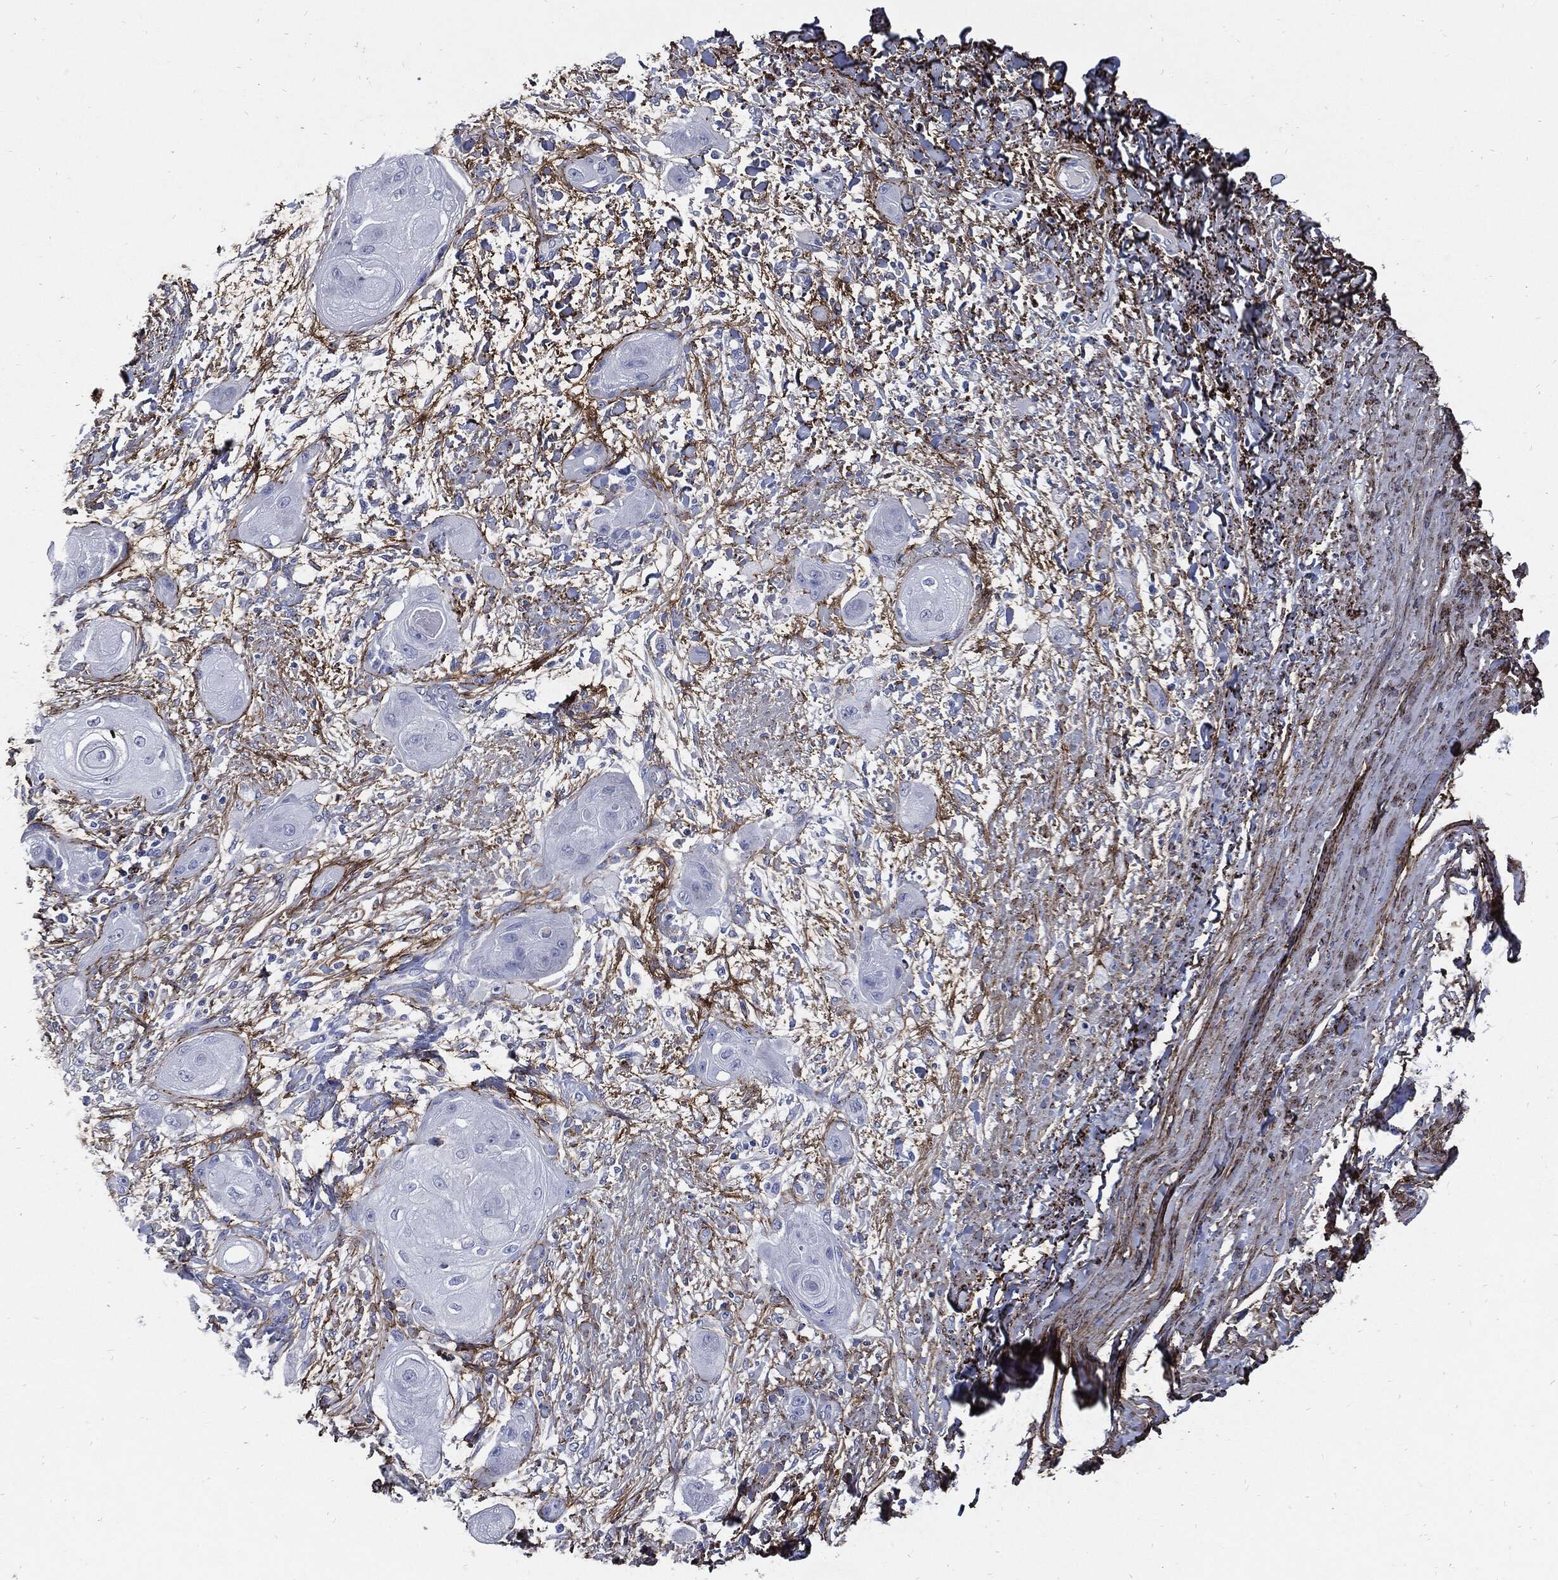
{"staining": {"intensity": "negative", "quantity": "none", "location": "none"}, "tissue": "skin cancer", "cell_type": "Tumor cells", "image_type": "cancer", "snomed": [{"axis": "morphology", "description": "Squamous cell carcinoma, NOS"}, {"axis": "topography", "description": "Skin"}], "caption": "Immunohistochemistry micrograph of human squamous cell carcinoma (skin) stained for a protein (brown), which reveals no expression in tumor cells.", "gene": "FBN1", "patient": {"sex": "male", "age": 62}}